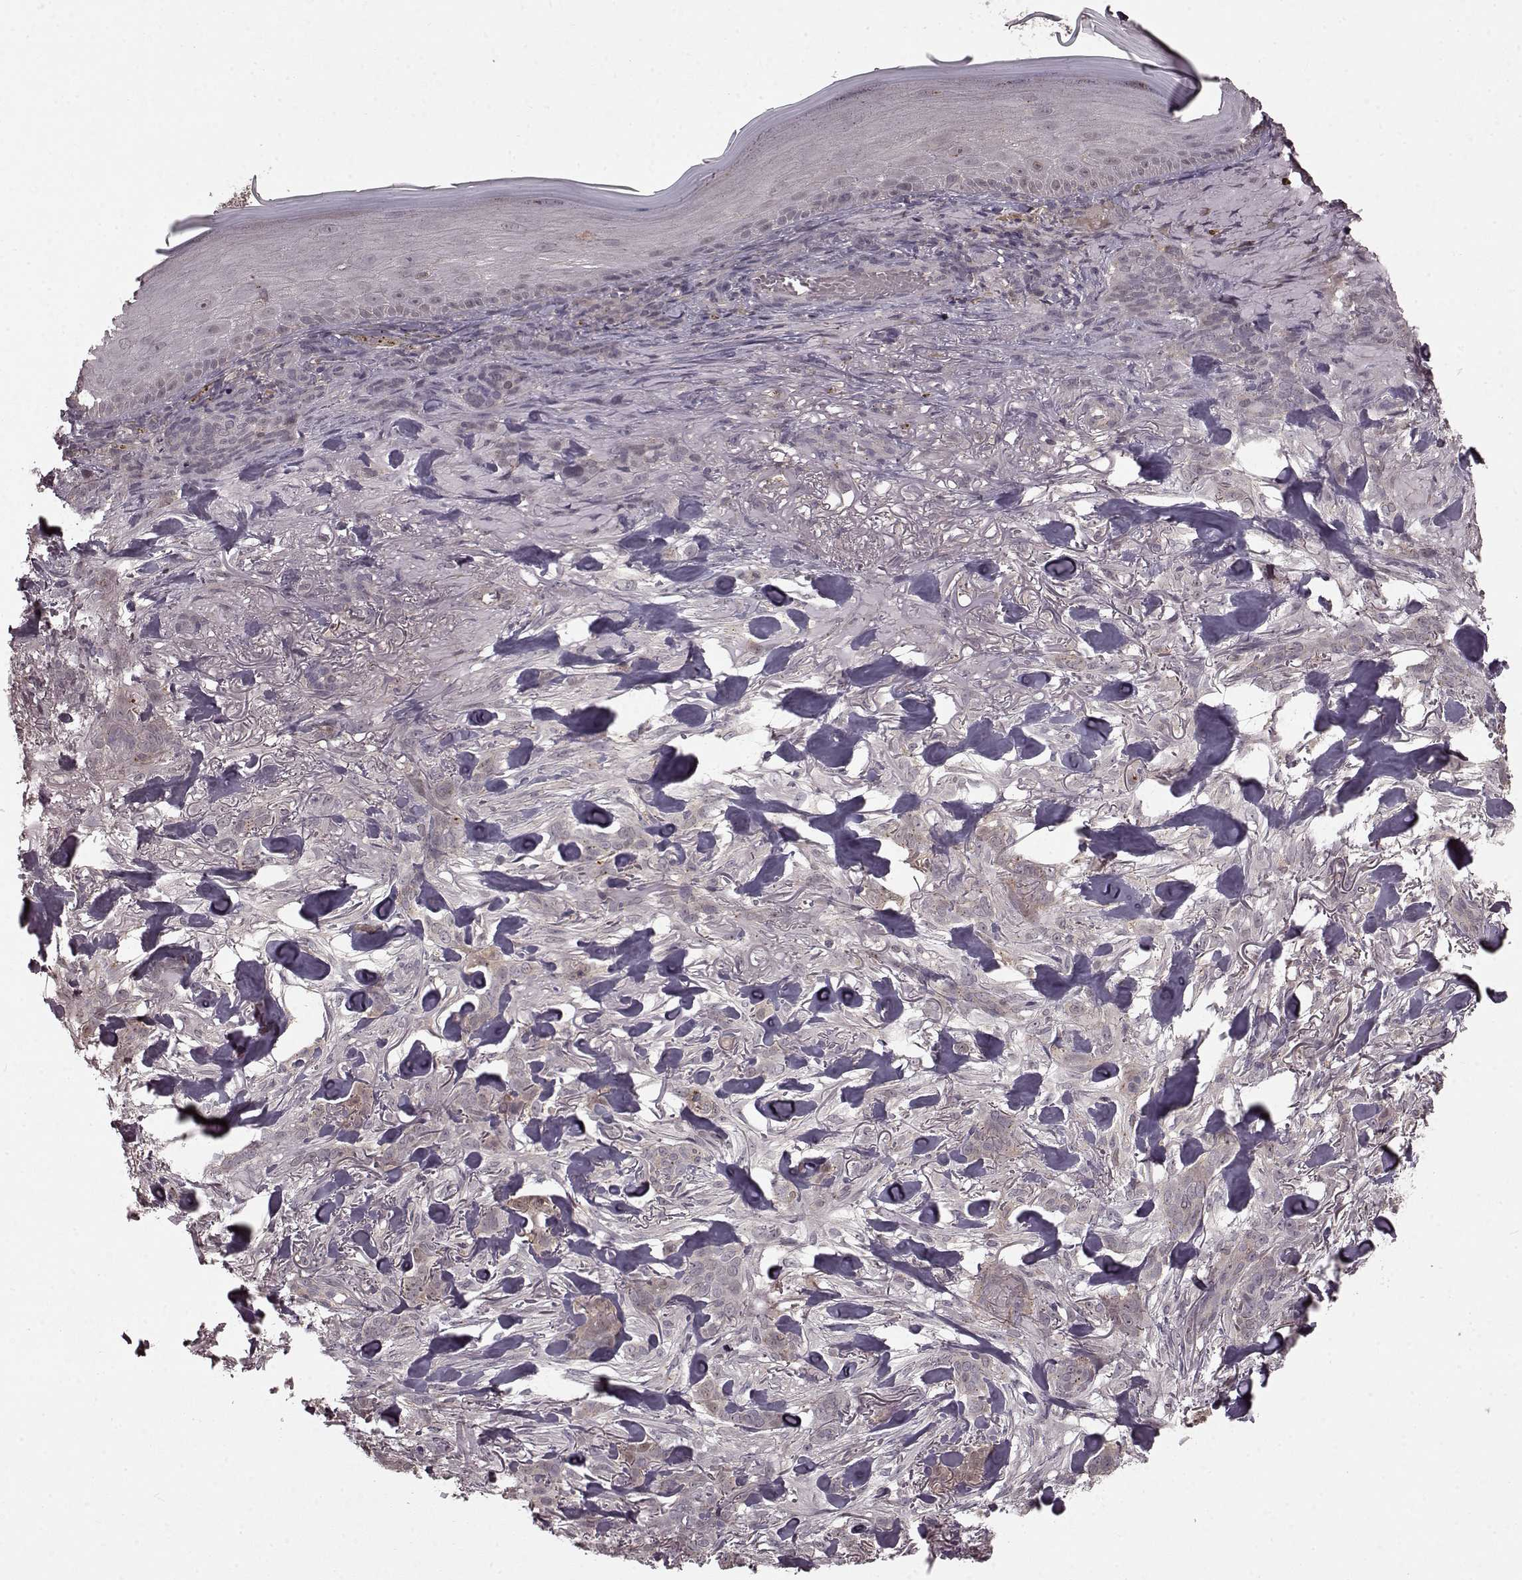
{"staining": {"intensity": "negative", "quantity": "none", "location": "none"}, "tissue": "skin cancer", "cell_type": "Tumor cells", "image_type": "cancer", "snomed": [{"axis": "morphology", "description": "Basal cell carcinoma"}, {"axis": "topography", "description": "Skin"}], "caption": "Human skin basal cell carcinoma stained for a protein using immunohistochemistry displays no expression in tumor cells.", "gene": "GSS", "patient": {"sex": "female", "age": 61}}